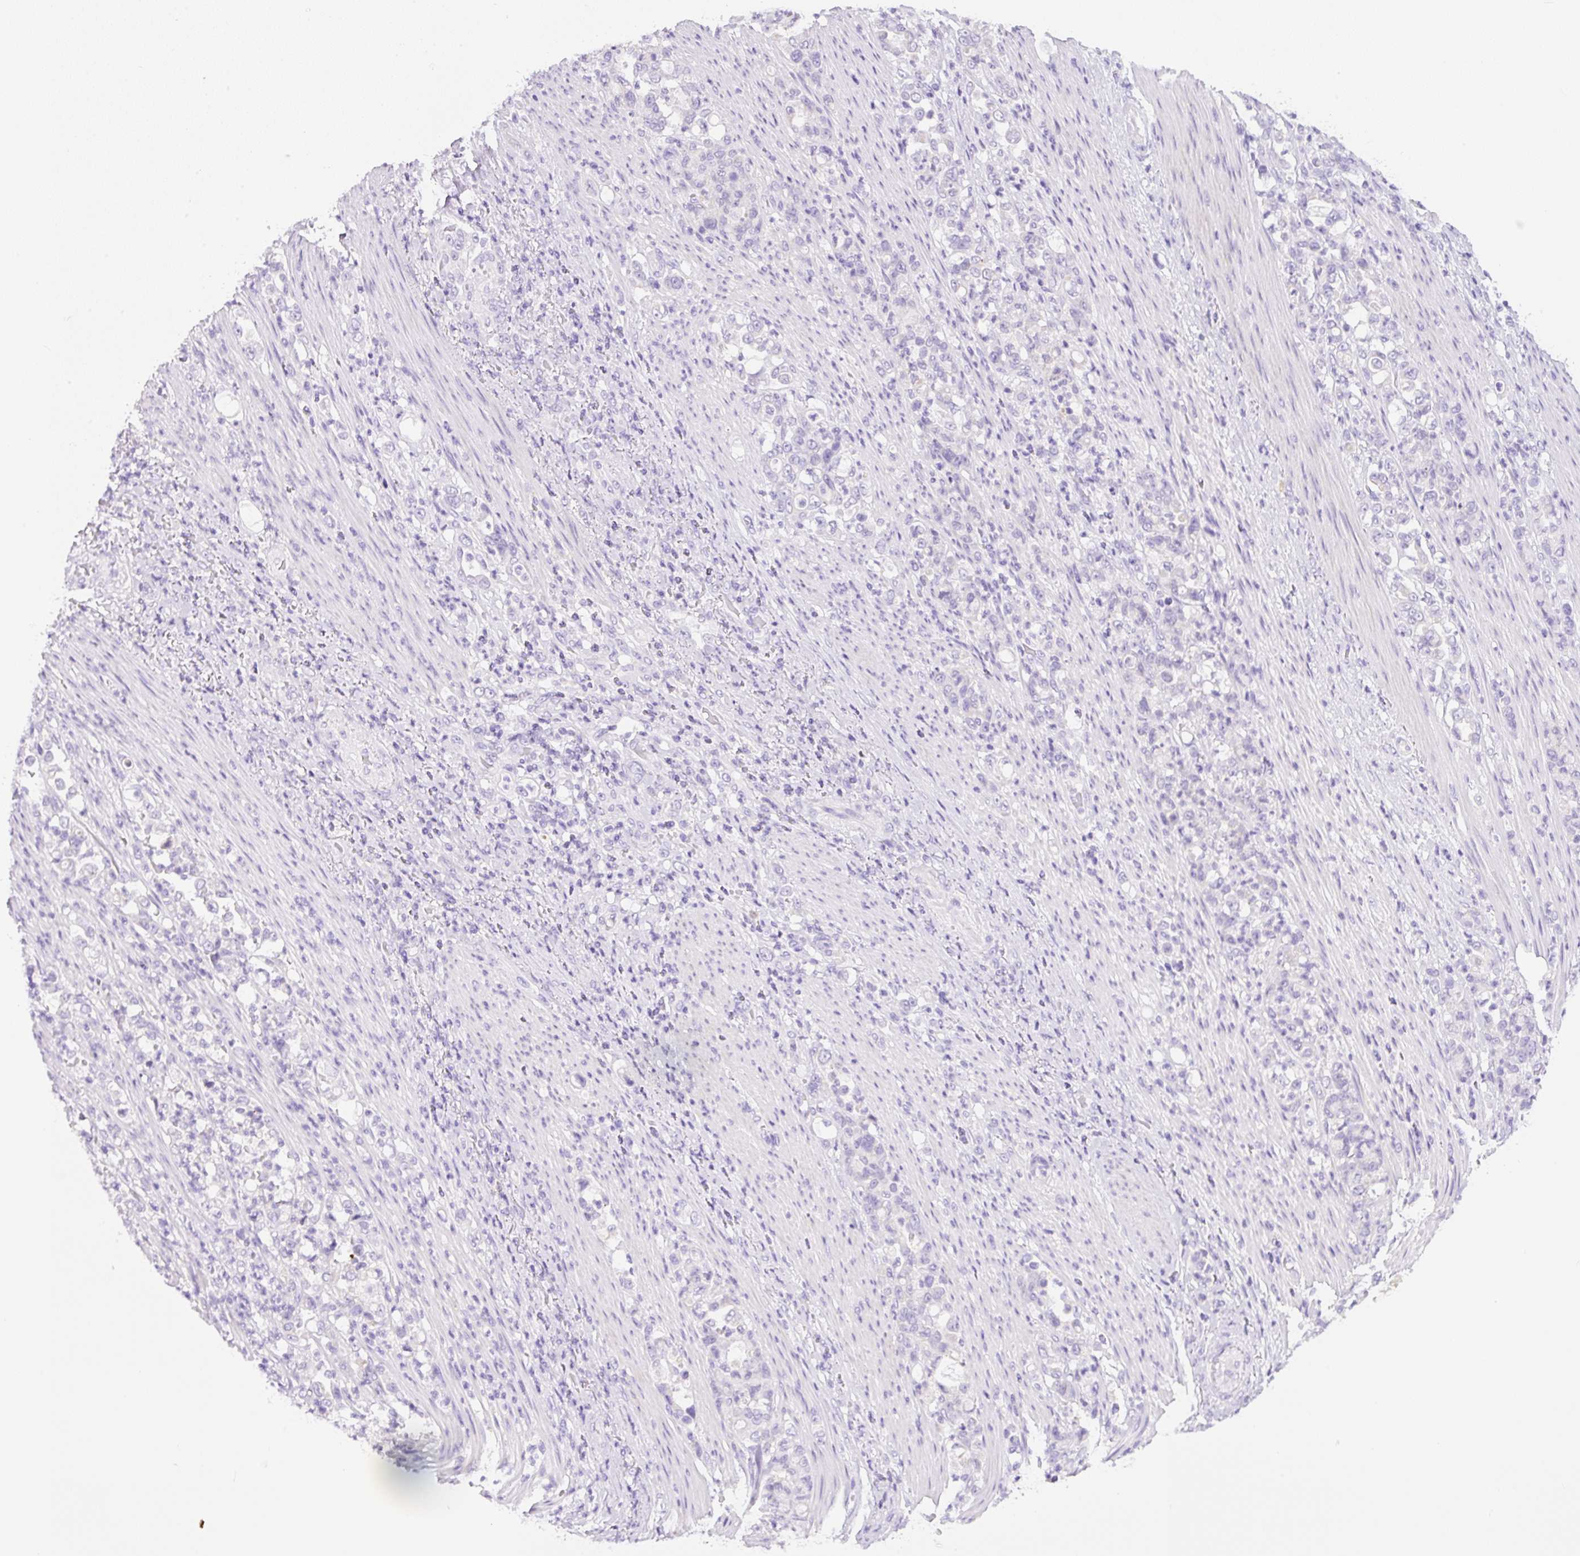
{"staining": {"intensity": "negative", "quantity": "none", "location": "none"}, "tissue": "stomach cancer", "cell_type": "Tumor cells", "image_type": "cancer", "snomed": [{"axis": "morphology", "description": "Normal tissue, NOS"}, {"axis": "morphology", "description": "Adenocarcinoma, NOS"}, {"axis": "topography", "description": "Stomach"}], "caption": "Stomach adenocarcinoma was stained to show a protein in brown. There is no significant positivity in tumor cells.", "gene": "NDST3", "patient": {"sex": "female", "age": 79}}